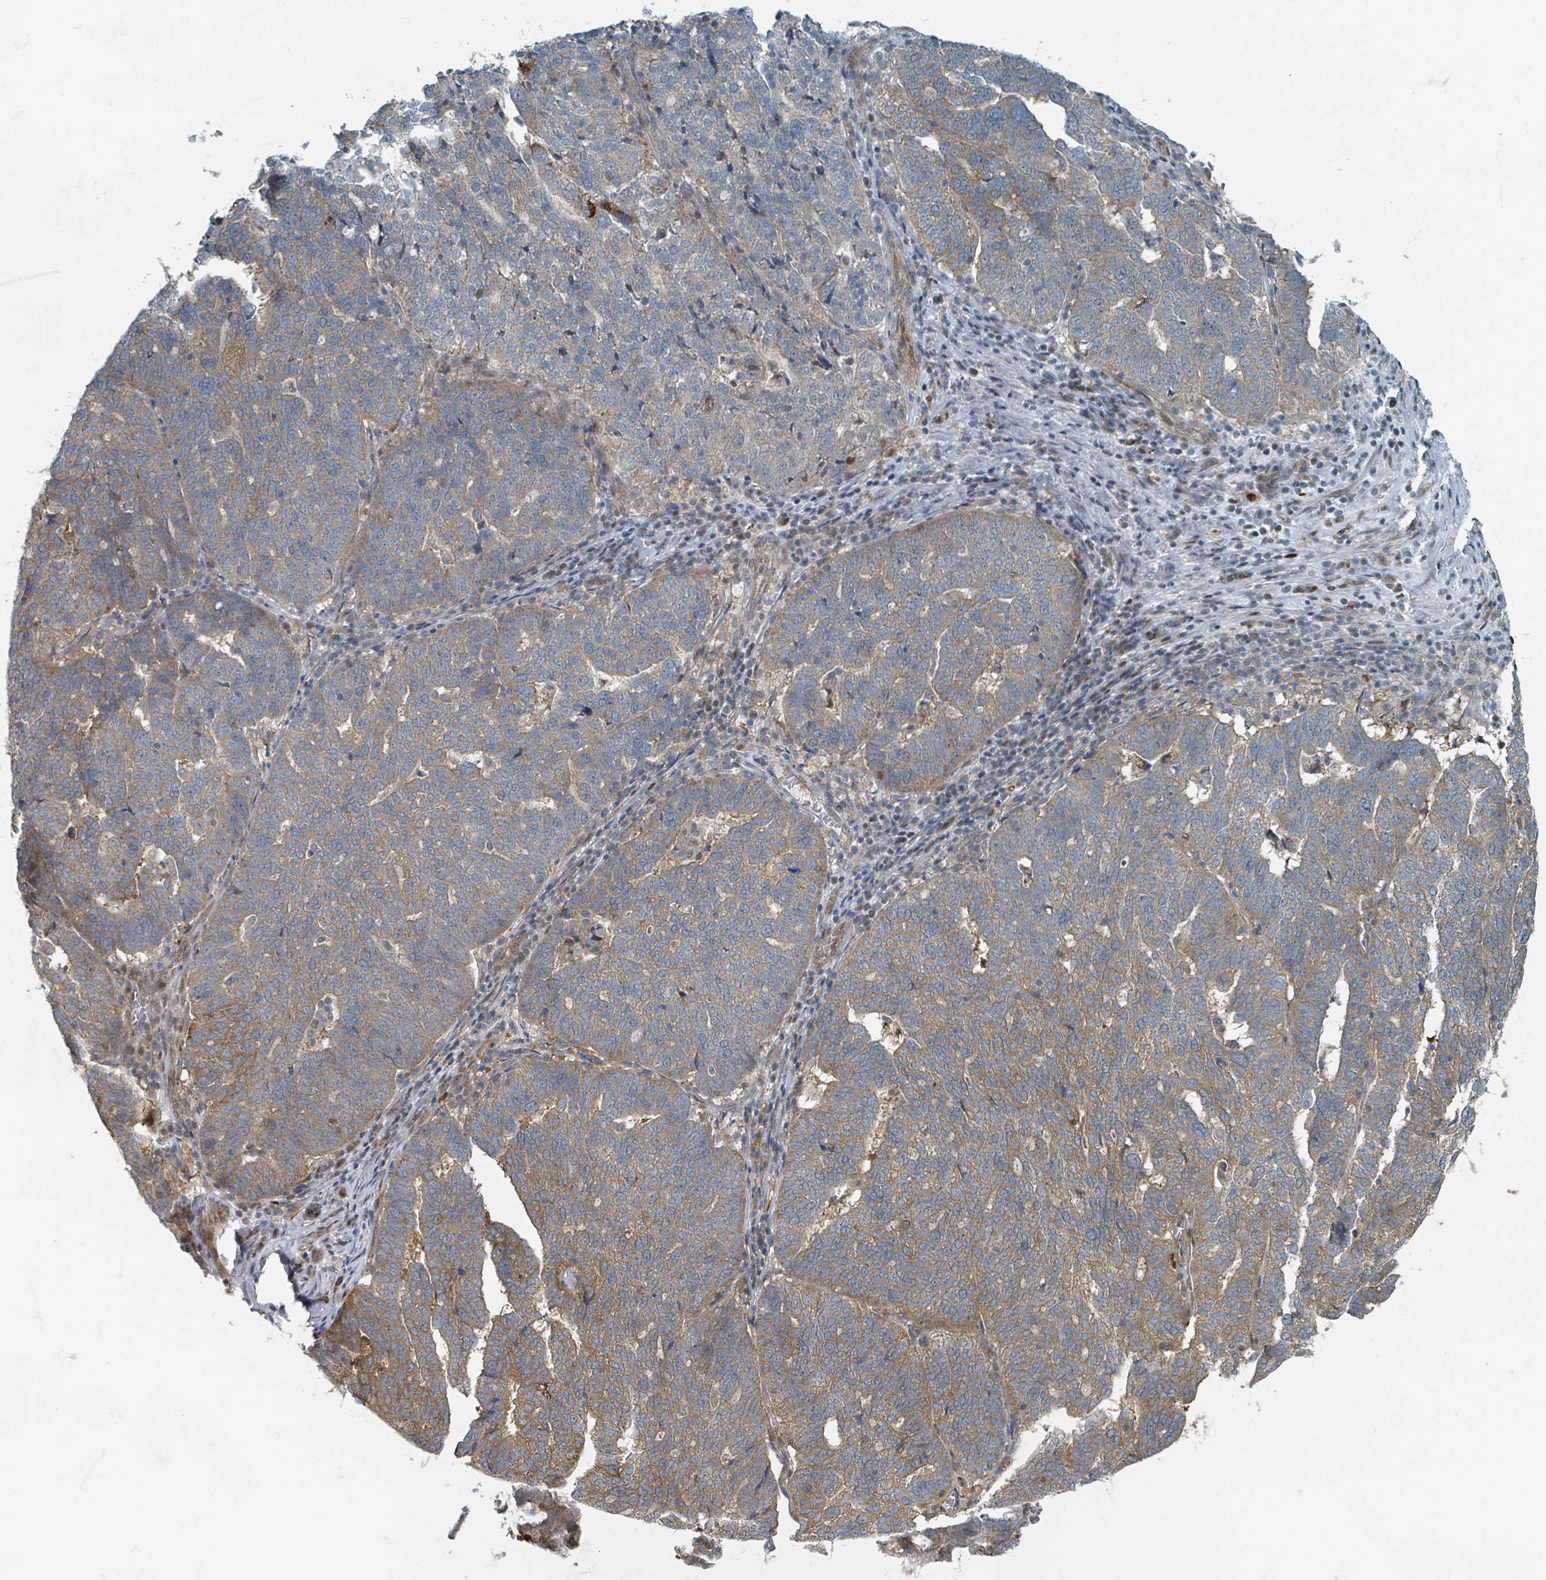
{"staining": {"intensity": "moderate", "quantity": "25%-75%", "location": "cytoplasmic/membranous"}, "tissue": "ovarian cancer", "cell_type": "Tumor cells", "image_type": "cancer", "snomed": [{"axis": "morphology", "description": "Cystadenocarcinoma, serous, NOS"}, {"axis": "topography", "description": "Ovary"}], "caption": "Protein staining by immunohistochemistry (IHC) demonstrates moderate cytoplasmic/membranous positivity in approximately 25%-75% of tumor cells in ovarian cancer.", "gene": "RHPN2", "patient": {"sex": "female", "age": 59}}